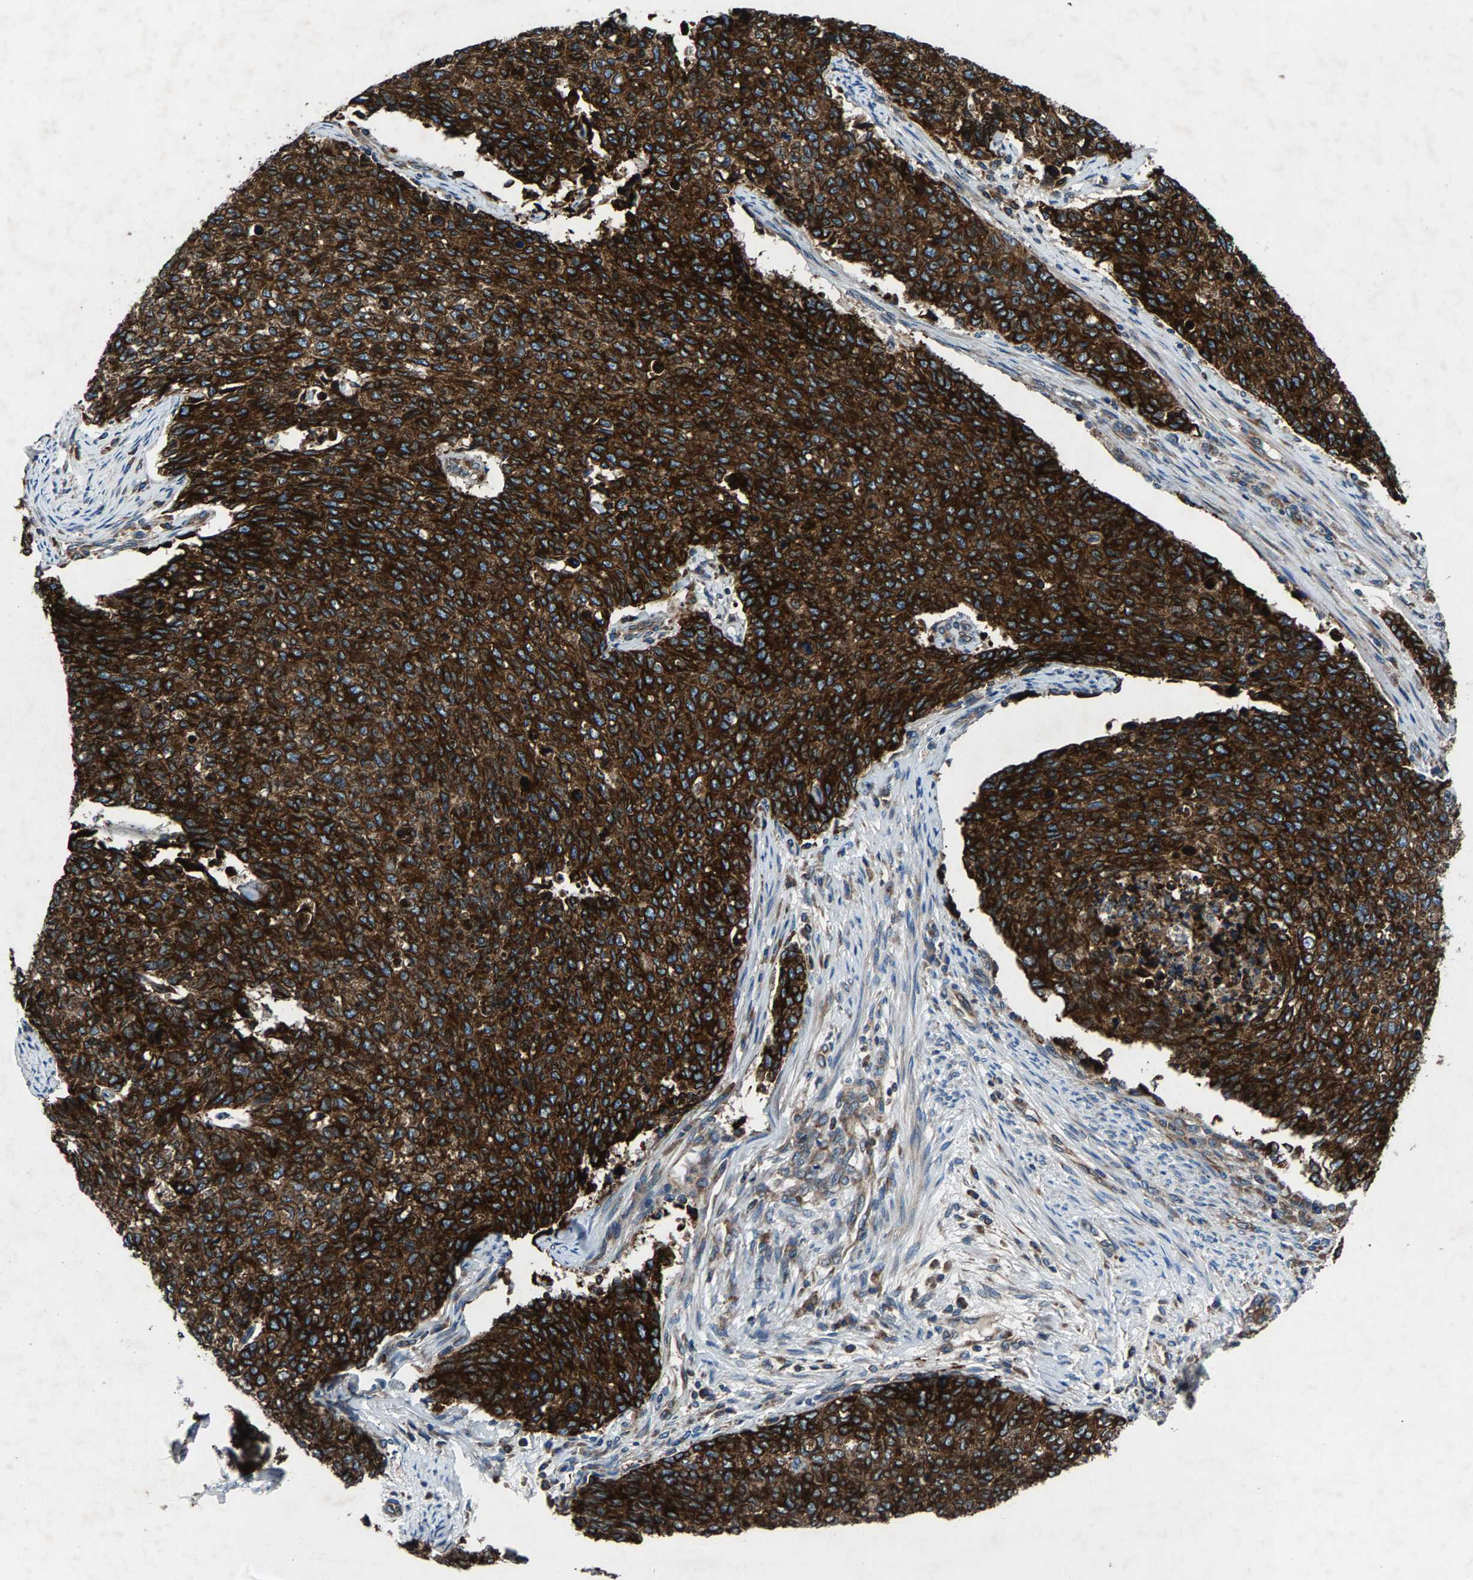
{"staining": {"intensity": "strong", "quantity": ">75%", "location": "cytoplasmic/membranous"}, "tissue": "cervical cancer", "cell_type": "Tumor cells", "image_type": "cancer", "snomed": [{"axis": "morphology", "description": "Squamous cell carcinoma, NOS"}, {"axis": "topography", "description": "Cervix"}], "caption": "The immunohistochemical stain shows strong cytoplasmic/membranous staining in tumor cells of cervical cancer tissue.", "gene": "LPCAT1", "patient": {"sex": "female", "age": 63}}